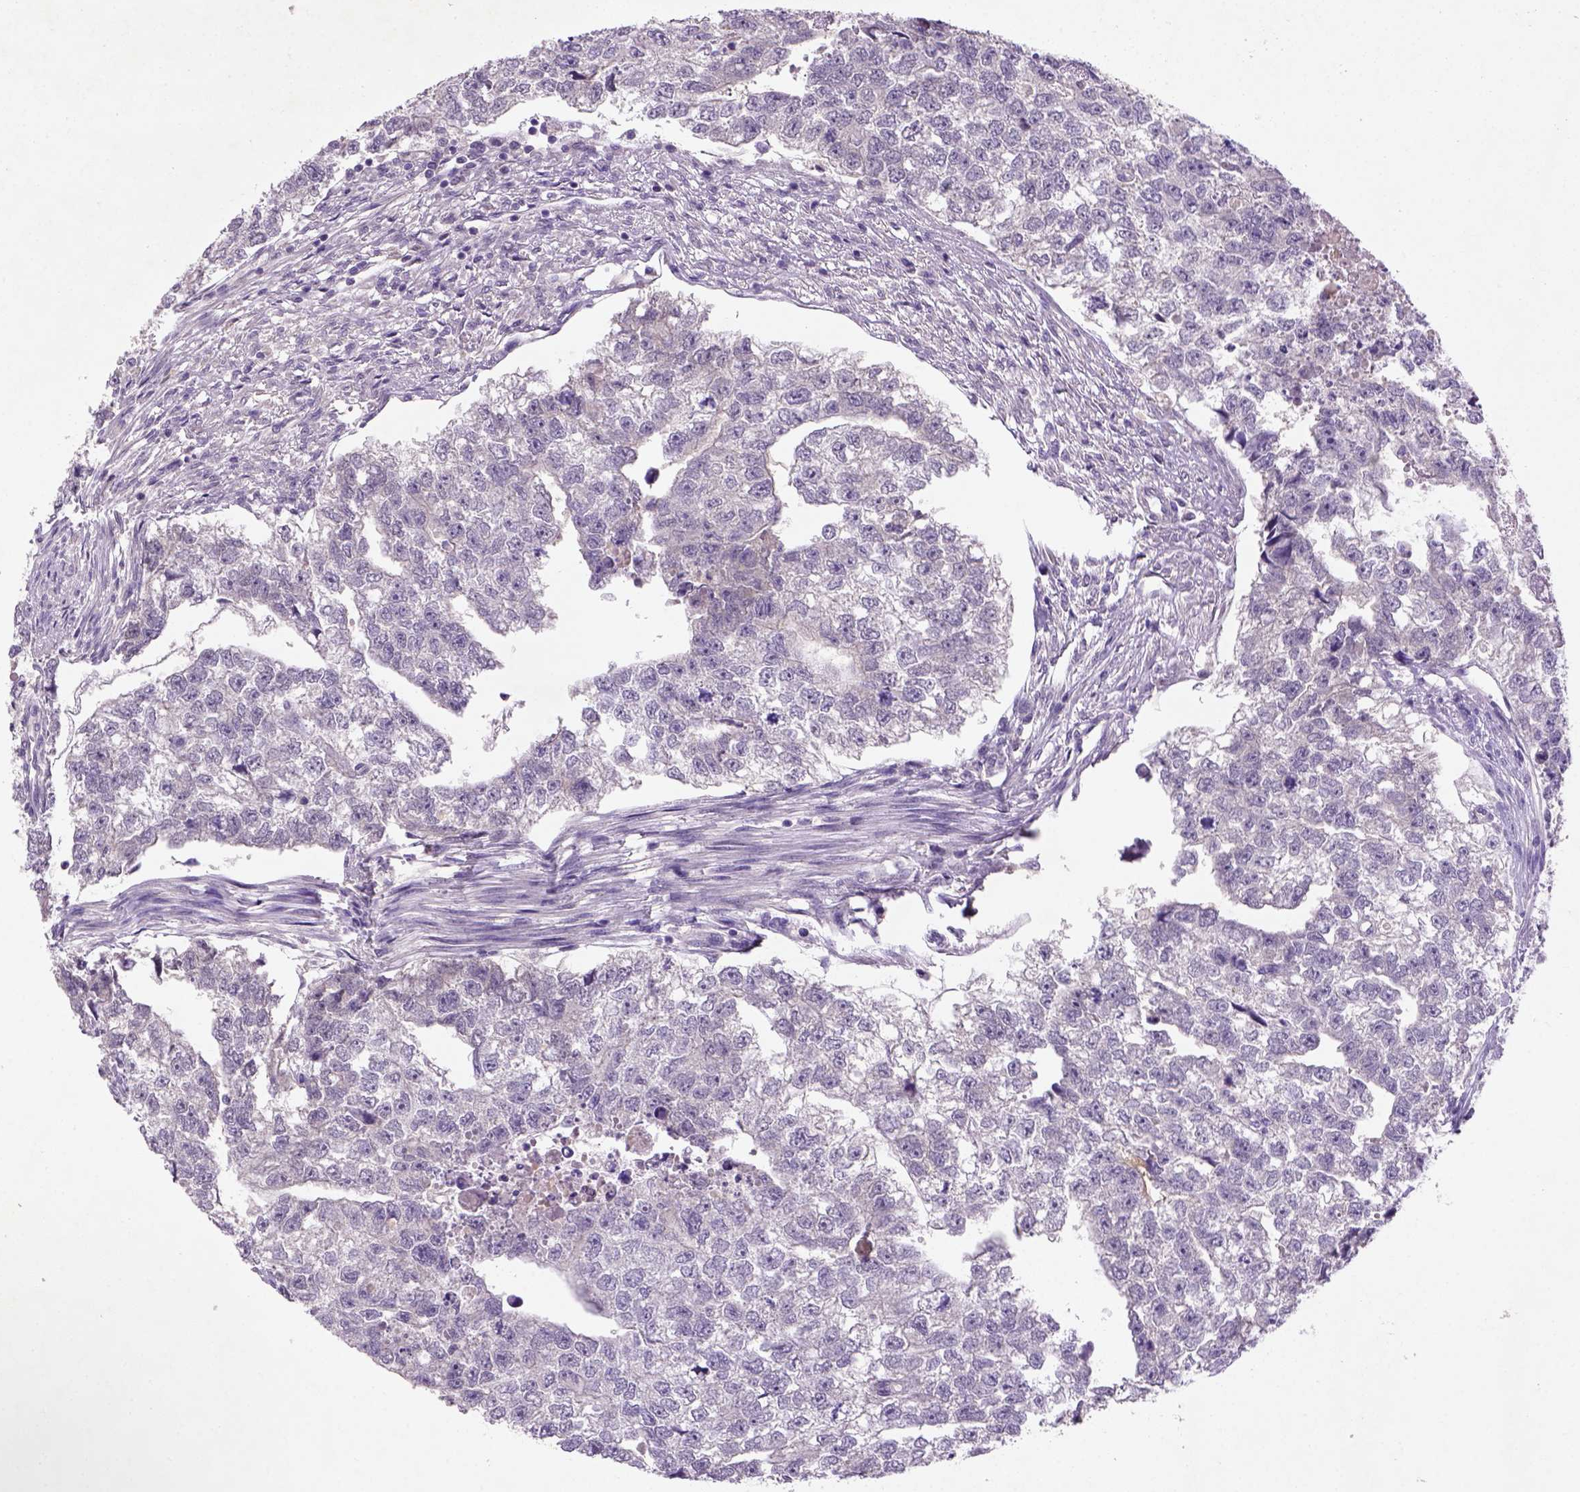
{"staining": {"intensity": "negative", "quantity": "none", "location": "none"}, "tissue": "testis cancer", "cell_type": "Tumor cells", "image_type": "cancer", "snomed": [{"axis": "morphology", "description": "Carcinoma, Embryonal, NOS"}, {"axis": "morphology", "description": "Teratoma, malignant, NOS"}, {"axis": "topography", "description": "Testis"}], "caption": "IHC micrograph of testis cancer (embryonal carcinoma) stained for a protein (brown), which reveals no positivity in tumor cells.", "gene": "NLGN2", "patient": {"sex": "male", "age": 44}}